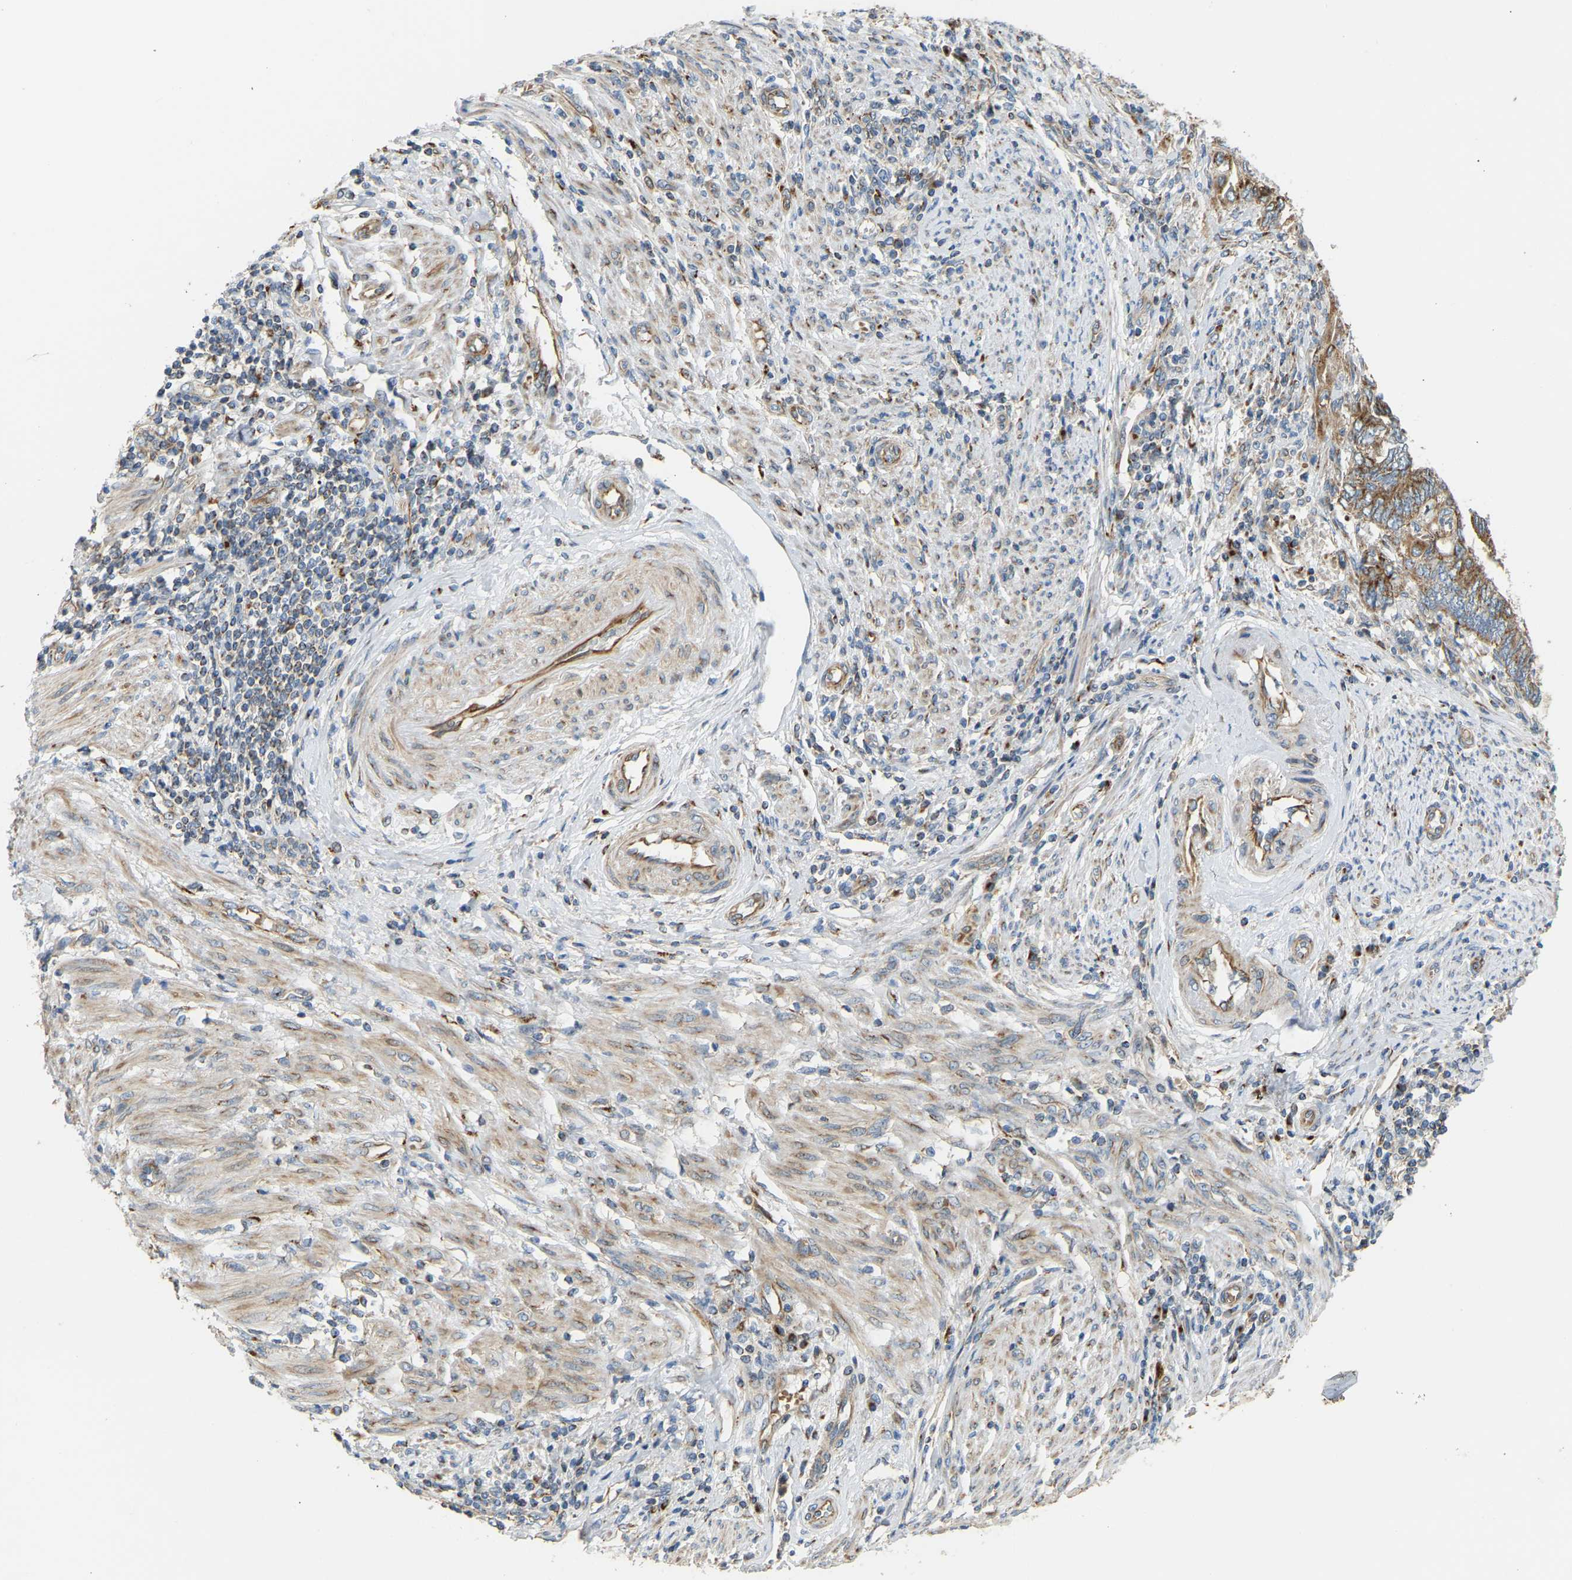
{"staining": {"intensity": "moderate", "quantity": ">75%", "location": "cytoplasmic/membranous"}, "tissue": "endometrial cancer", "cell_type": "Tumor cells", "image_type": "cancer", "snomed": [{"axis": "morphology", "description": "Adenocarcinoma, NOS"}, {"axis": "topography", "description": "Uterus"}, {"axis": "topography", "description": "Endometrium"}], "caption": "Moderate cytoplasmic/membranous staining for a protein is present in about >75% of tumor cells of endometrial cancer using IHC.", "gene": "YIPF2", "patient": {"sex": "female", "age": 70}}